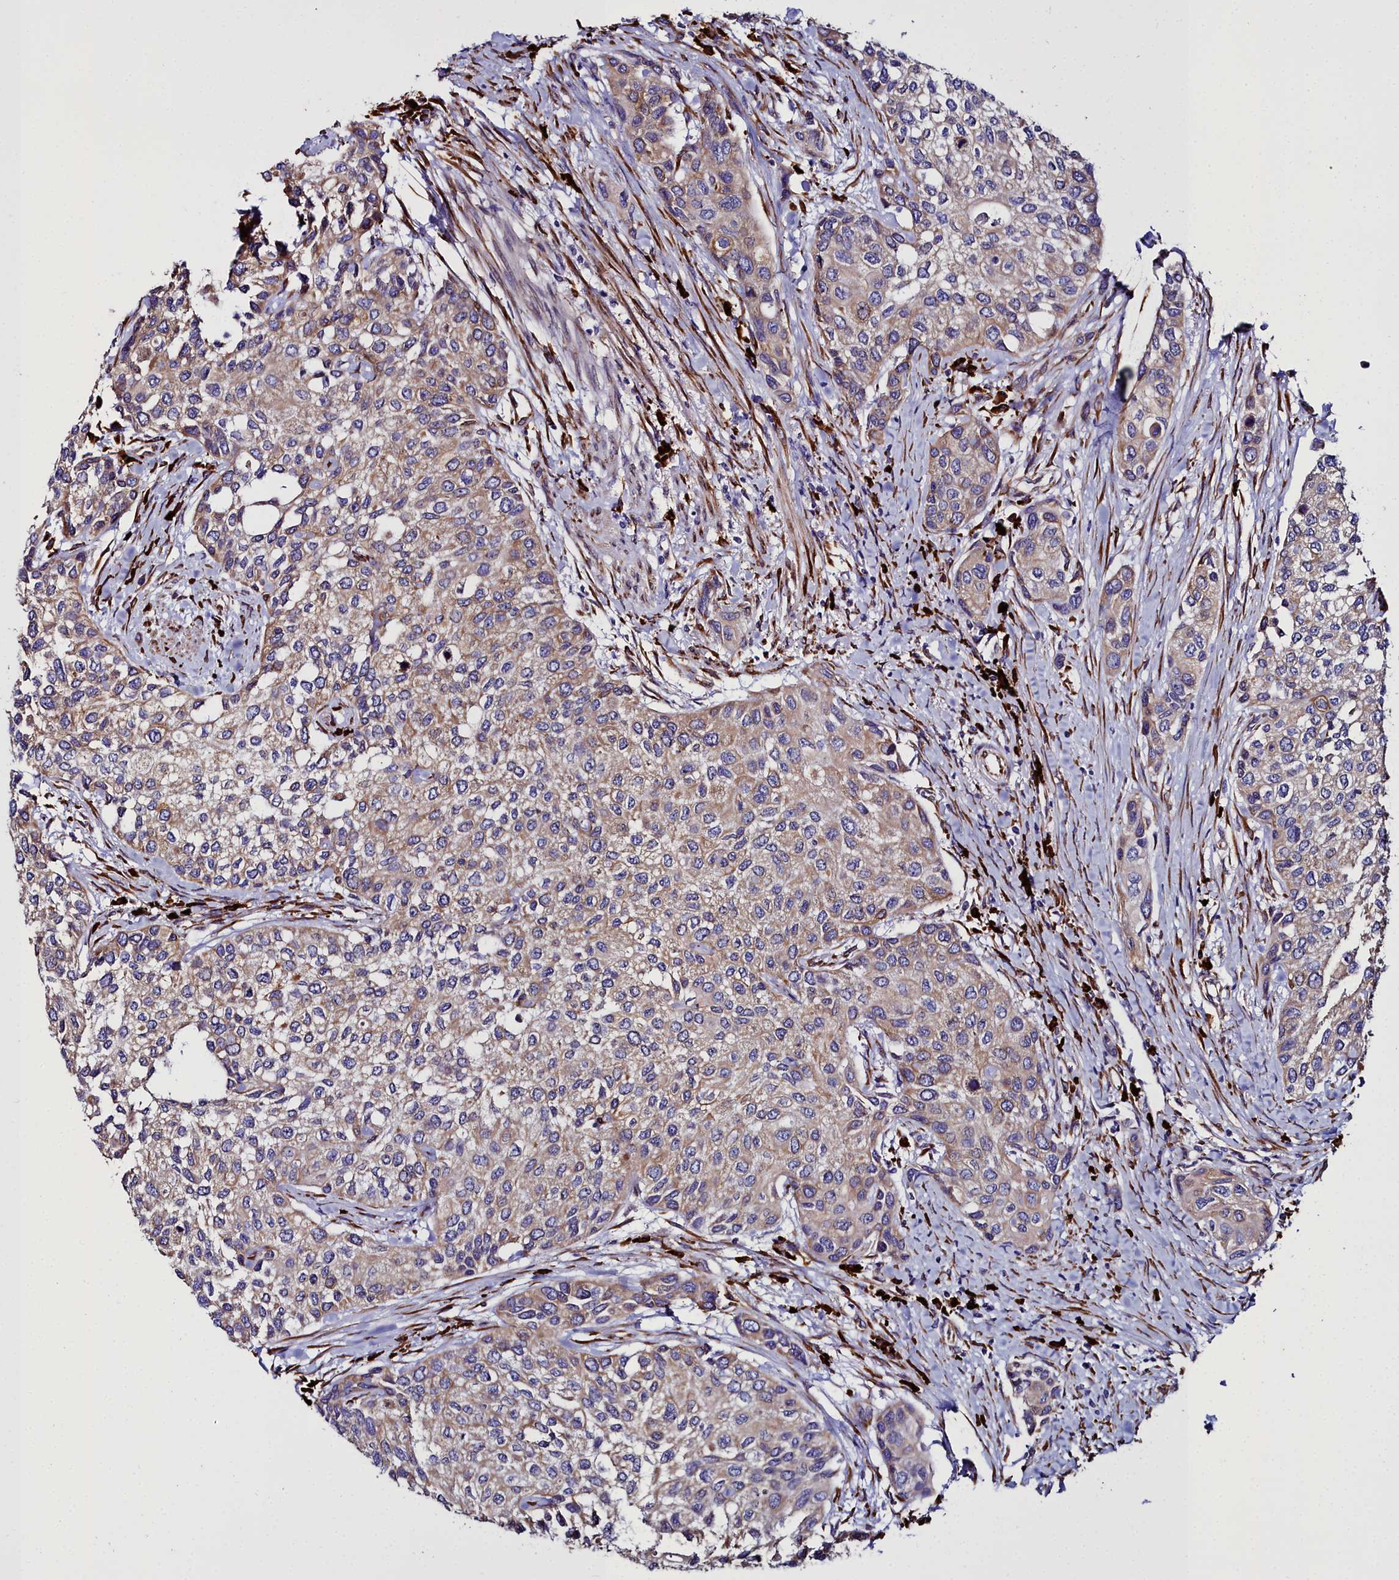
{"staining": {"intensity": "moderate", "quantity": ">75%", "location": "cytoplasmic/membranous"}, "tissue": "urothelial cancer", "cell_type": "Tumor cells", "image_type": "cancer", "snomed": [{"axis": "morphology", "description": "Normal tissue, NOS"}, {"axis": "morphology", "description": "Urothelial carcinoma, High grade"}, {"axis": "topography", "description": "Vascular tissue"}, {"axis": "topography", "description": "Urinary bladder"}], "caption": "High-magnification brightfield microscopy of urothelial carcinoma (high-grade) stained with DAB (brown) and counterstained with hematoxylin (blue). tumor cells exhibit moderate cytoplasmic/membranous staining is present in about>75% of cells.", "gene": "TXNDC5", "patient": {"sex": "female", "age": 56}}